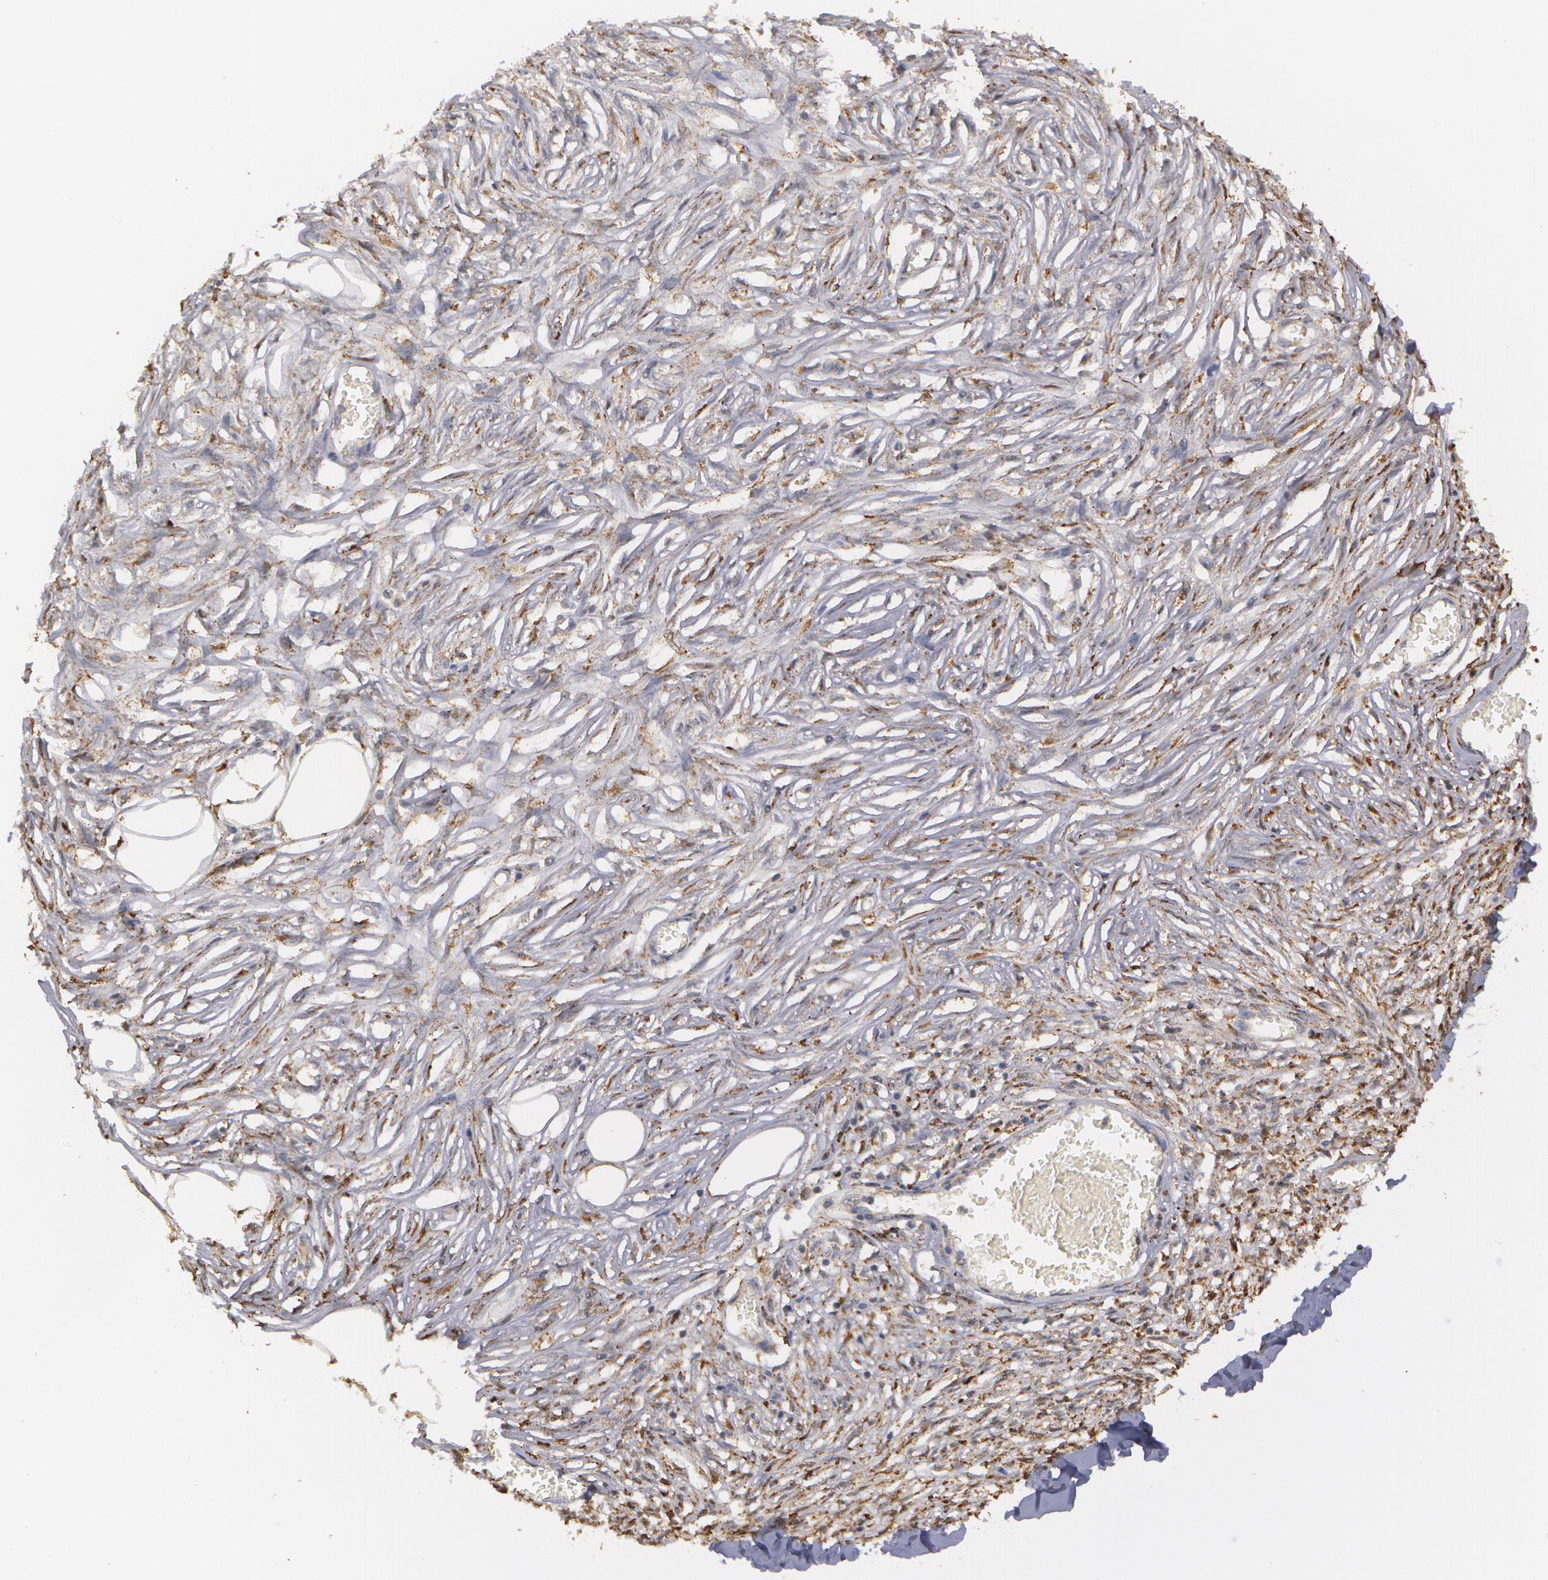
{"staining": {"intensity": "moderate", "quantity": ">75%", "location": "cytoplasmic/membranous"}, "tissue": "adipose tissue", "cell_type": "Adipocytes", "image_type": "normal", "snomed": [{"axis": "morphology", "description": "Normal tissue, NOS"}, {"axis": "morphology", "description": "Sarcoma, NOS"}, {"axis": "topography", "description": "Skin"}, {"axis": "topography", "description": "Soft tissue"}], "caption": "This is a micrograph of immunohistochemistry (IHC) staining of normal adipose tissue, which shows moderate staining in the cytoplasmic/membranous of adipocytes.", "gene": "MTHFD1", "patient": {"sex": "female", "age": 51}}